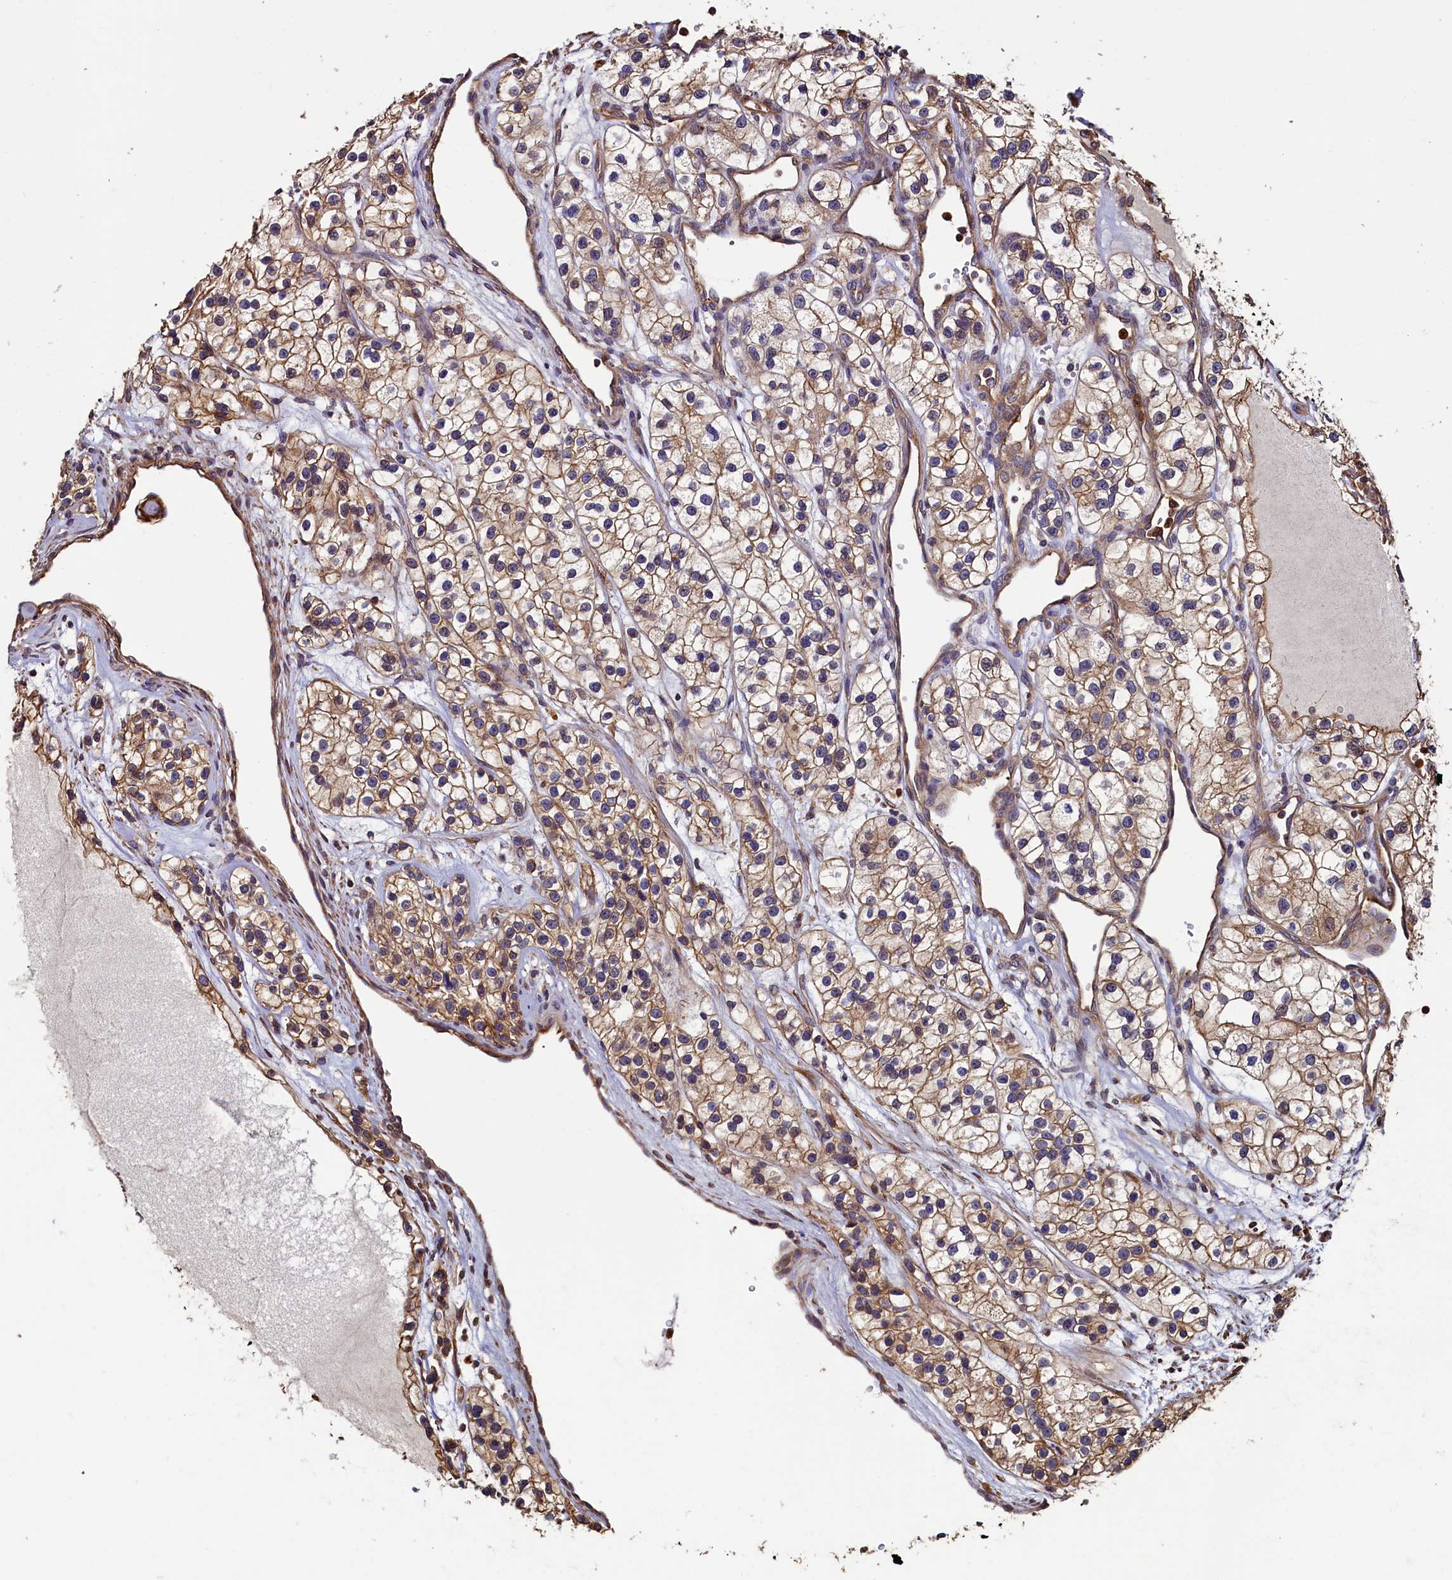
{"staining": {"intensity": "moderate", "quantity": ">75%", "location": "cytoplasmic/membranous"}, "tissue": "renal cancer", "cell_type": "Tumor cells", "image_type": "cancer", "snomed": [{"axis": "morphology", "description": "Adenocarcinoma, NOS"}, {"axis": "topography", "description": "Kidney"}], "caption": "A brown stain highlights moderate cytoplasmic/membranous expression of a protein in renal cancer tumor cells. The staining was performed using DAB (3,3'-diaminobenzidine) to visualize the protein expression in brown, while the nuclei were stained in blue with hematoxylin (Magnification: 20x).", "gene": "CCDC102B", "patient": {"sex": "female", "age": 57}}